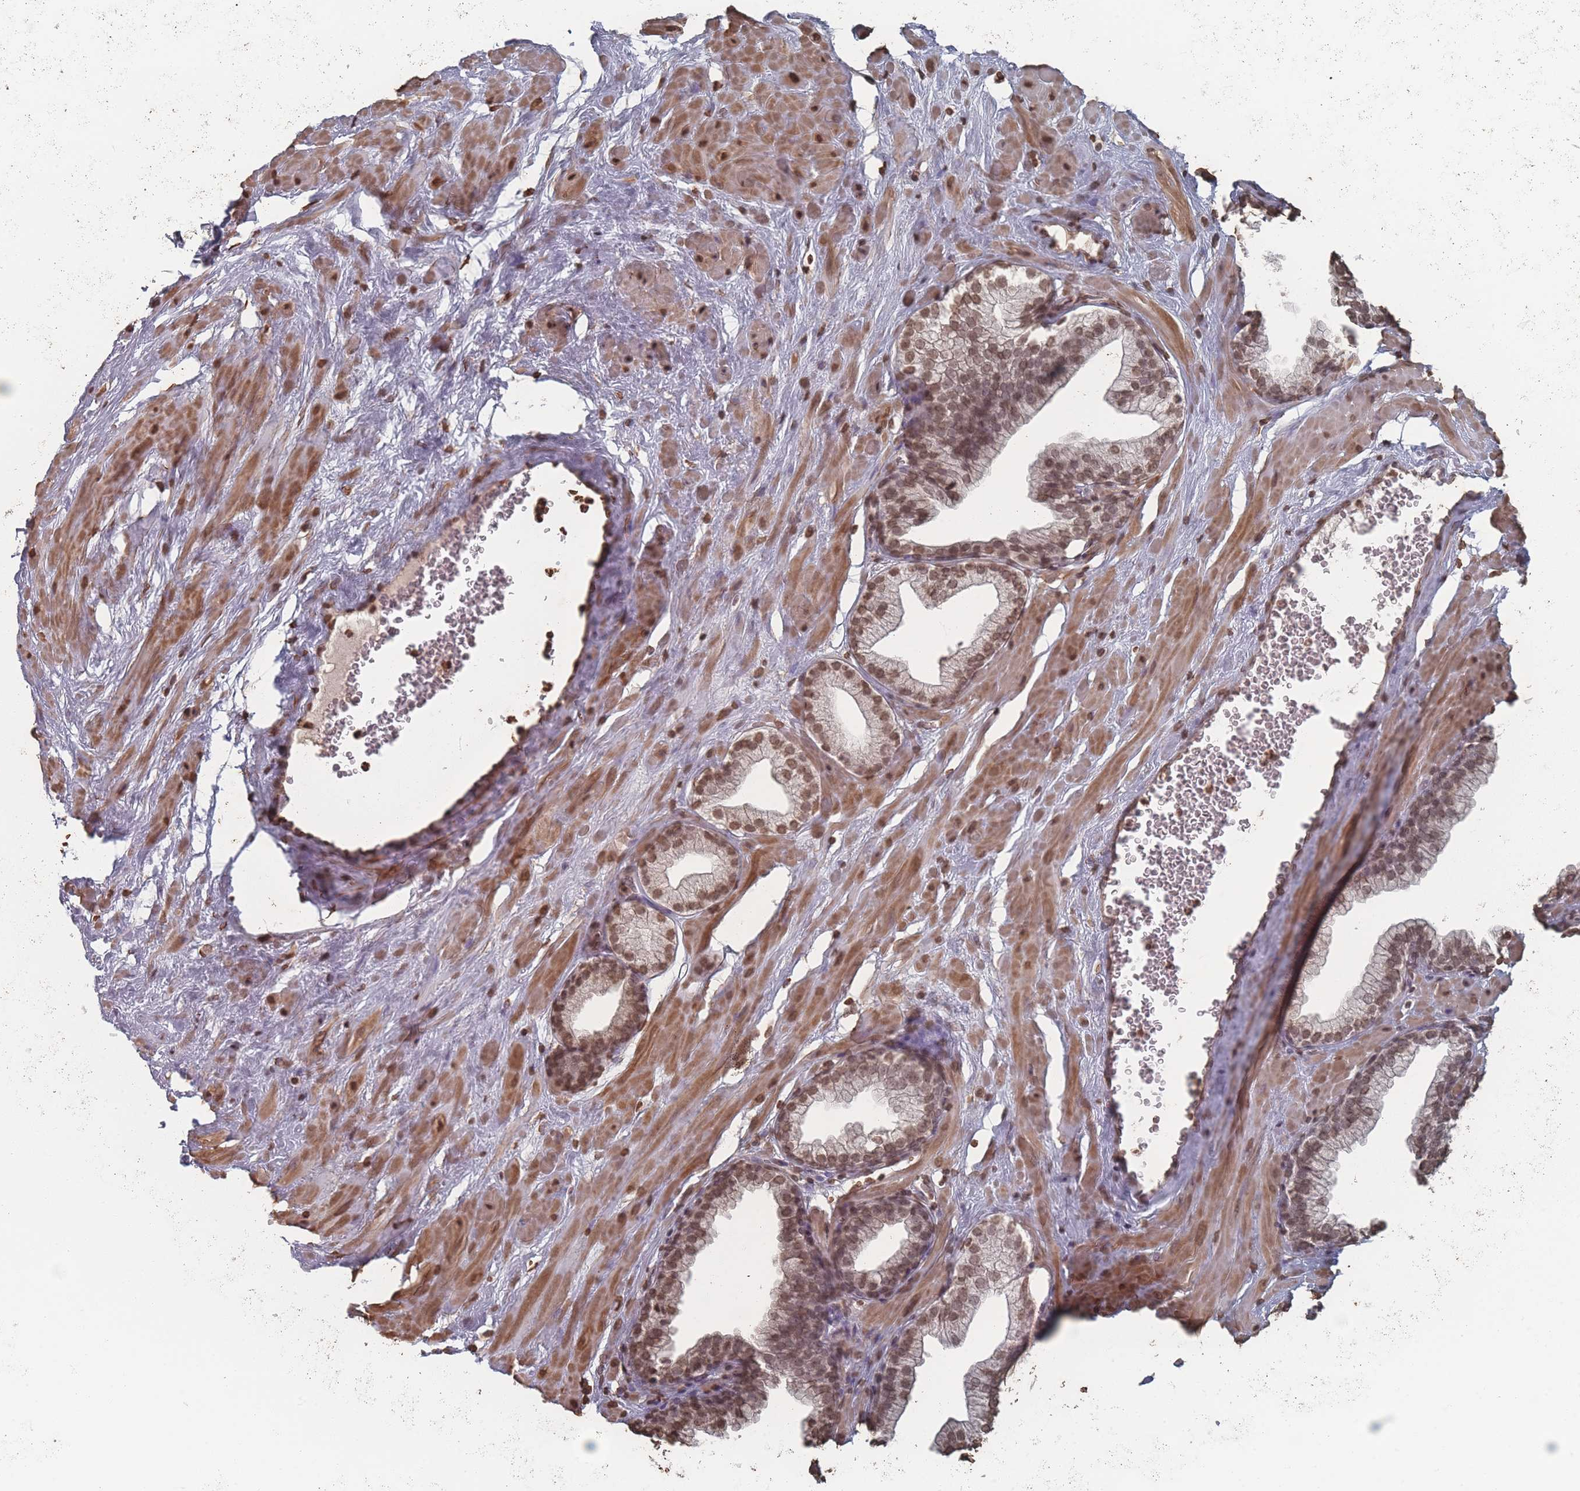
{"staining": {"intensity": "moderate", "quantity": "25%-75%", "location": "nuclear"}, "tissue": "prostate", "cell_type": "Glandular cells", "image_type": "normal", "snomed": [{"axis": "morphology", "description": "Normal tissue, NOS"}, {"axis": "morphology", "description": "Urothelial carcinoma, Low grade"}, {"axis": "topography", "description": "Urinary bladder"}, {"axis": "topography", "description": "Prostate"}], "caption": "Prostate stained with immunohistochemistry reveals moderate nuclear staining in about 25%-75% of glandular cells. Nuclei are stained in blue.", "gene": "PLEKHG5", "patient": {"sex": "male", "age": 60}}